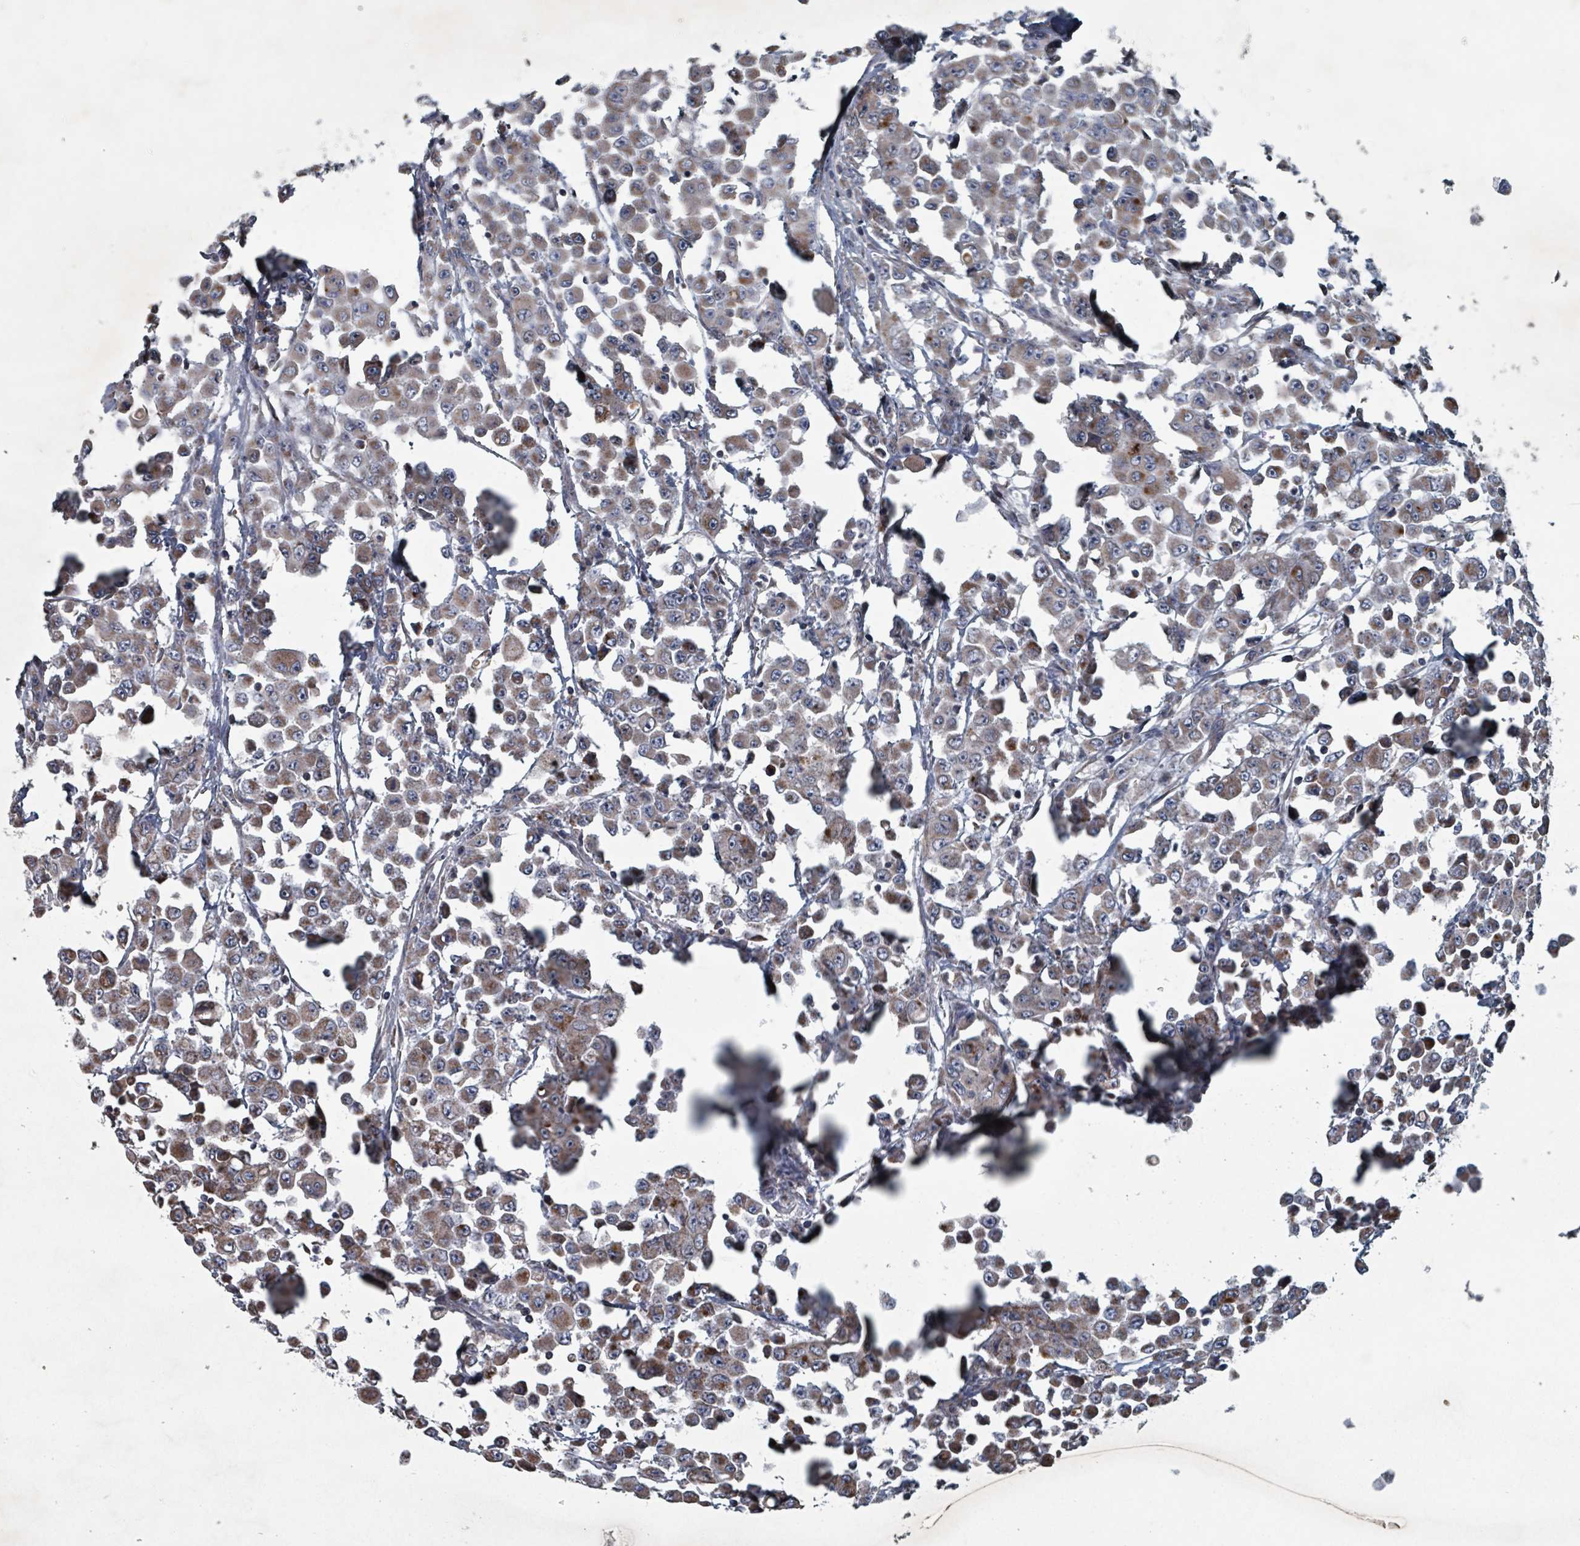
{"staining": {"intensity": "weak", "quantity": ">75%", "location": "cytoplasmic/membranous"}, "tissue": "colorectal cancer", "cell_type": "Tumor cells", "image_type": "cancer", "snomed": [{"axis": "morphology", "description": "Adenocarcinoma, NOS"}, {"axis": "topography", "description": "Colon"}], "caption": "Colorectal adenocarcinoma stained for a protein (brown) displays weak cytoplasmic/membranous positive positivity in about >75% of tumor cells.", "gene": "ABHD18", "patient": {"sex": "male", "age": 51}}